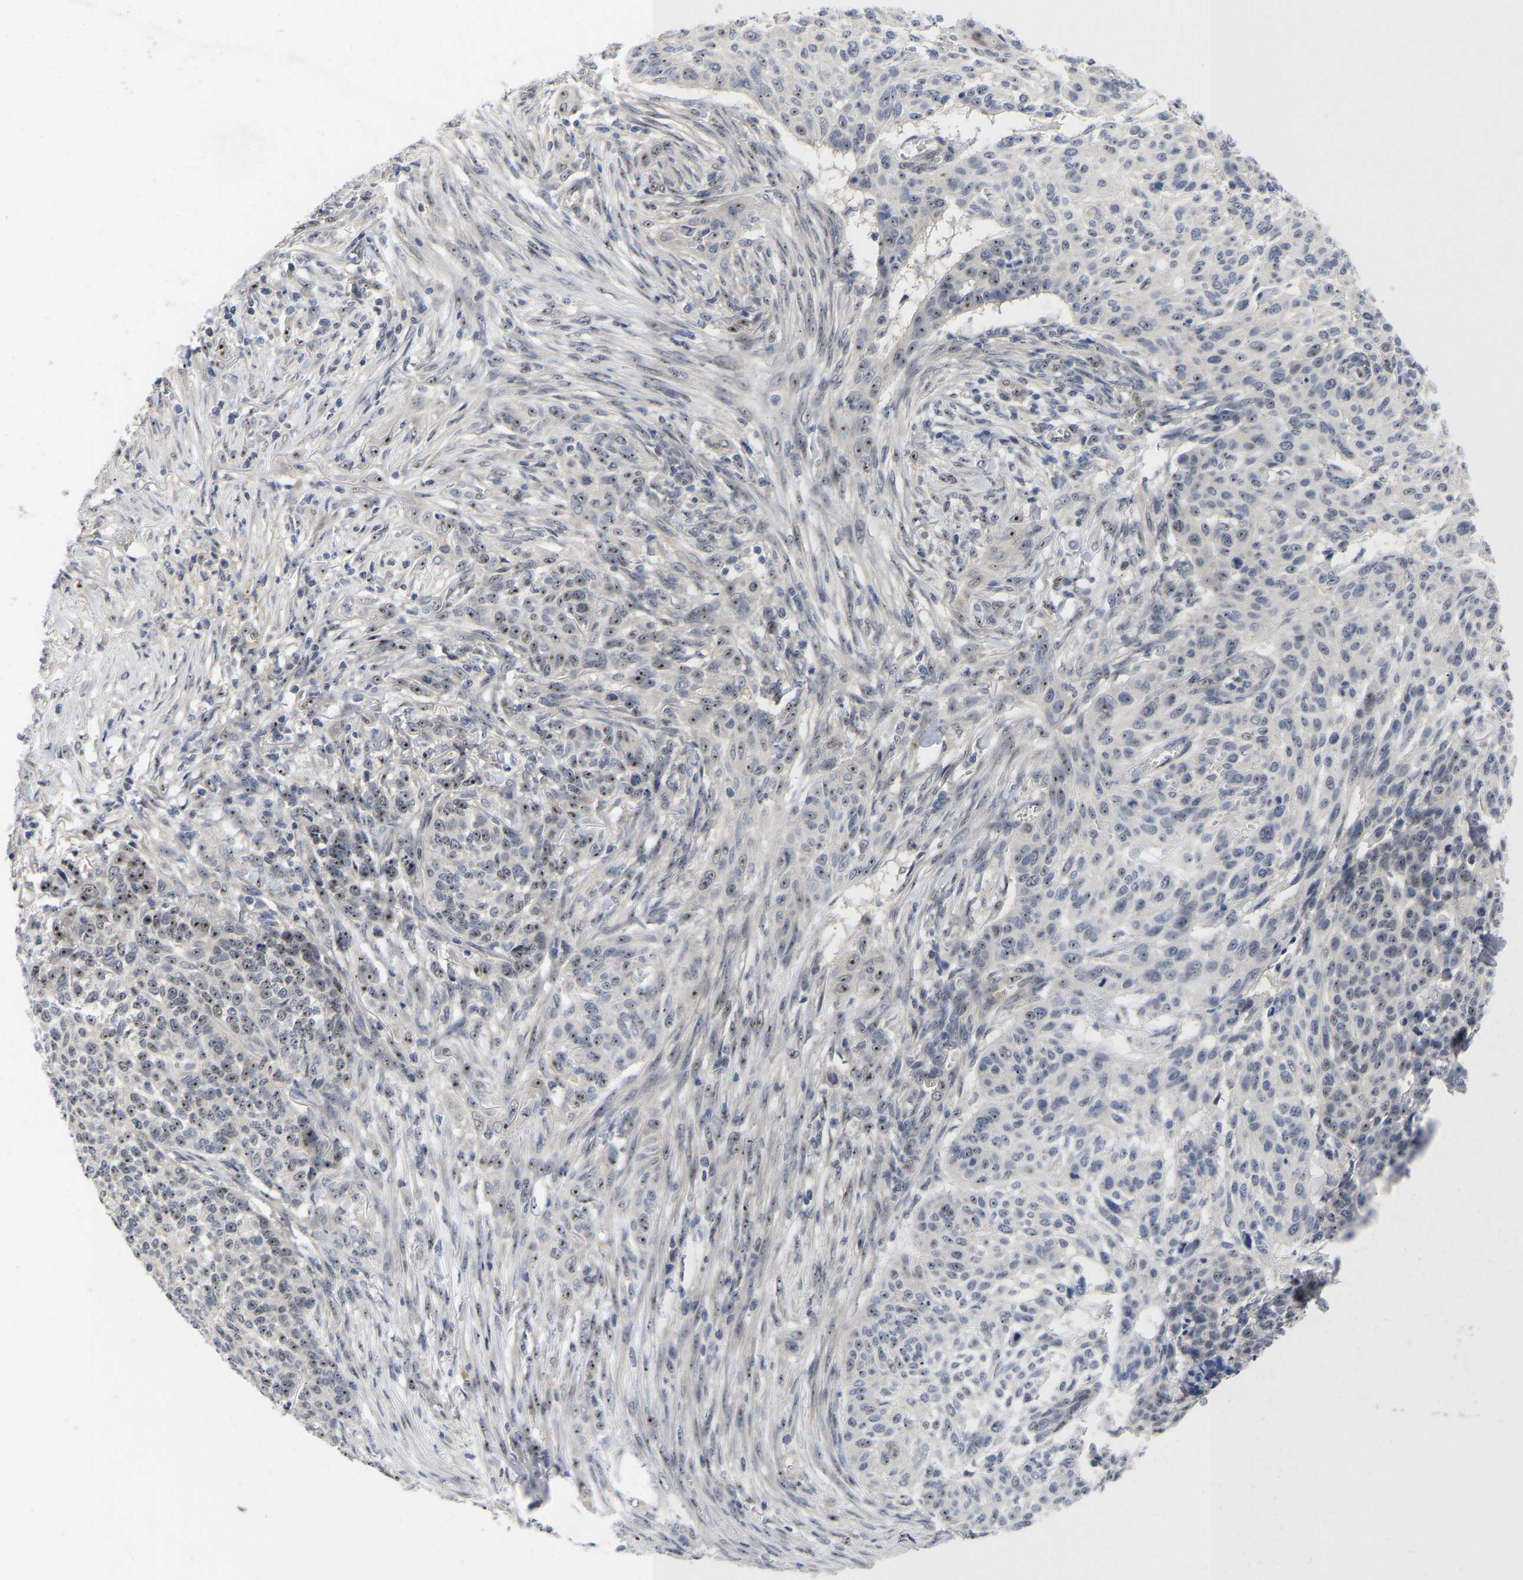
{"staining": {"intensity": "moderate", "quantity": "25%-75%", "location": "nuclear"}, "tissue": "skin cancer", "cell_type": "Tumor cells", "image_type": "cancer", "snomed": [{"axis": "morphology", "description": "Basal cell carcinoma"}, {"axis": "topography", "description": "Skin"}], "caption": "This image demonstrates immunohistochemistry (IHC) staining of skin cancer (basal cell carcinoma), with medium moderate nuclear expression in approximately 25%-75% of tumor cells.", "gene": "NLE1", "patient": {"sex": "male", "age": 85}}